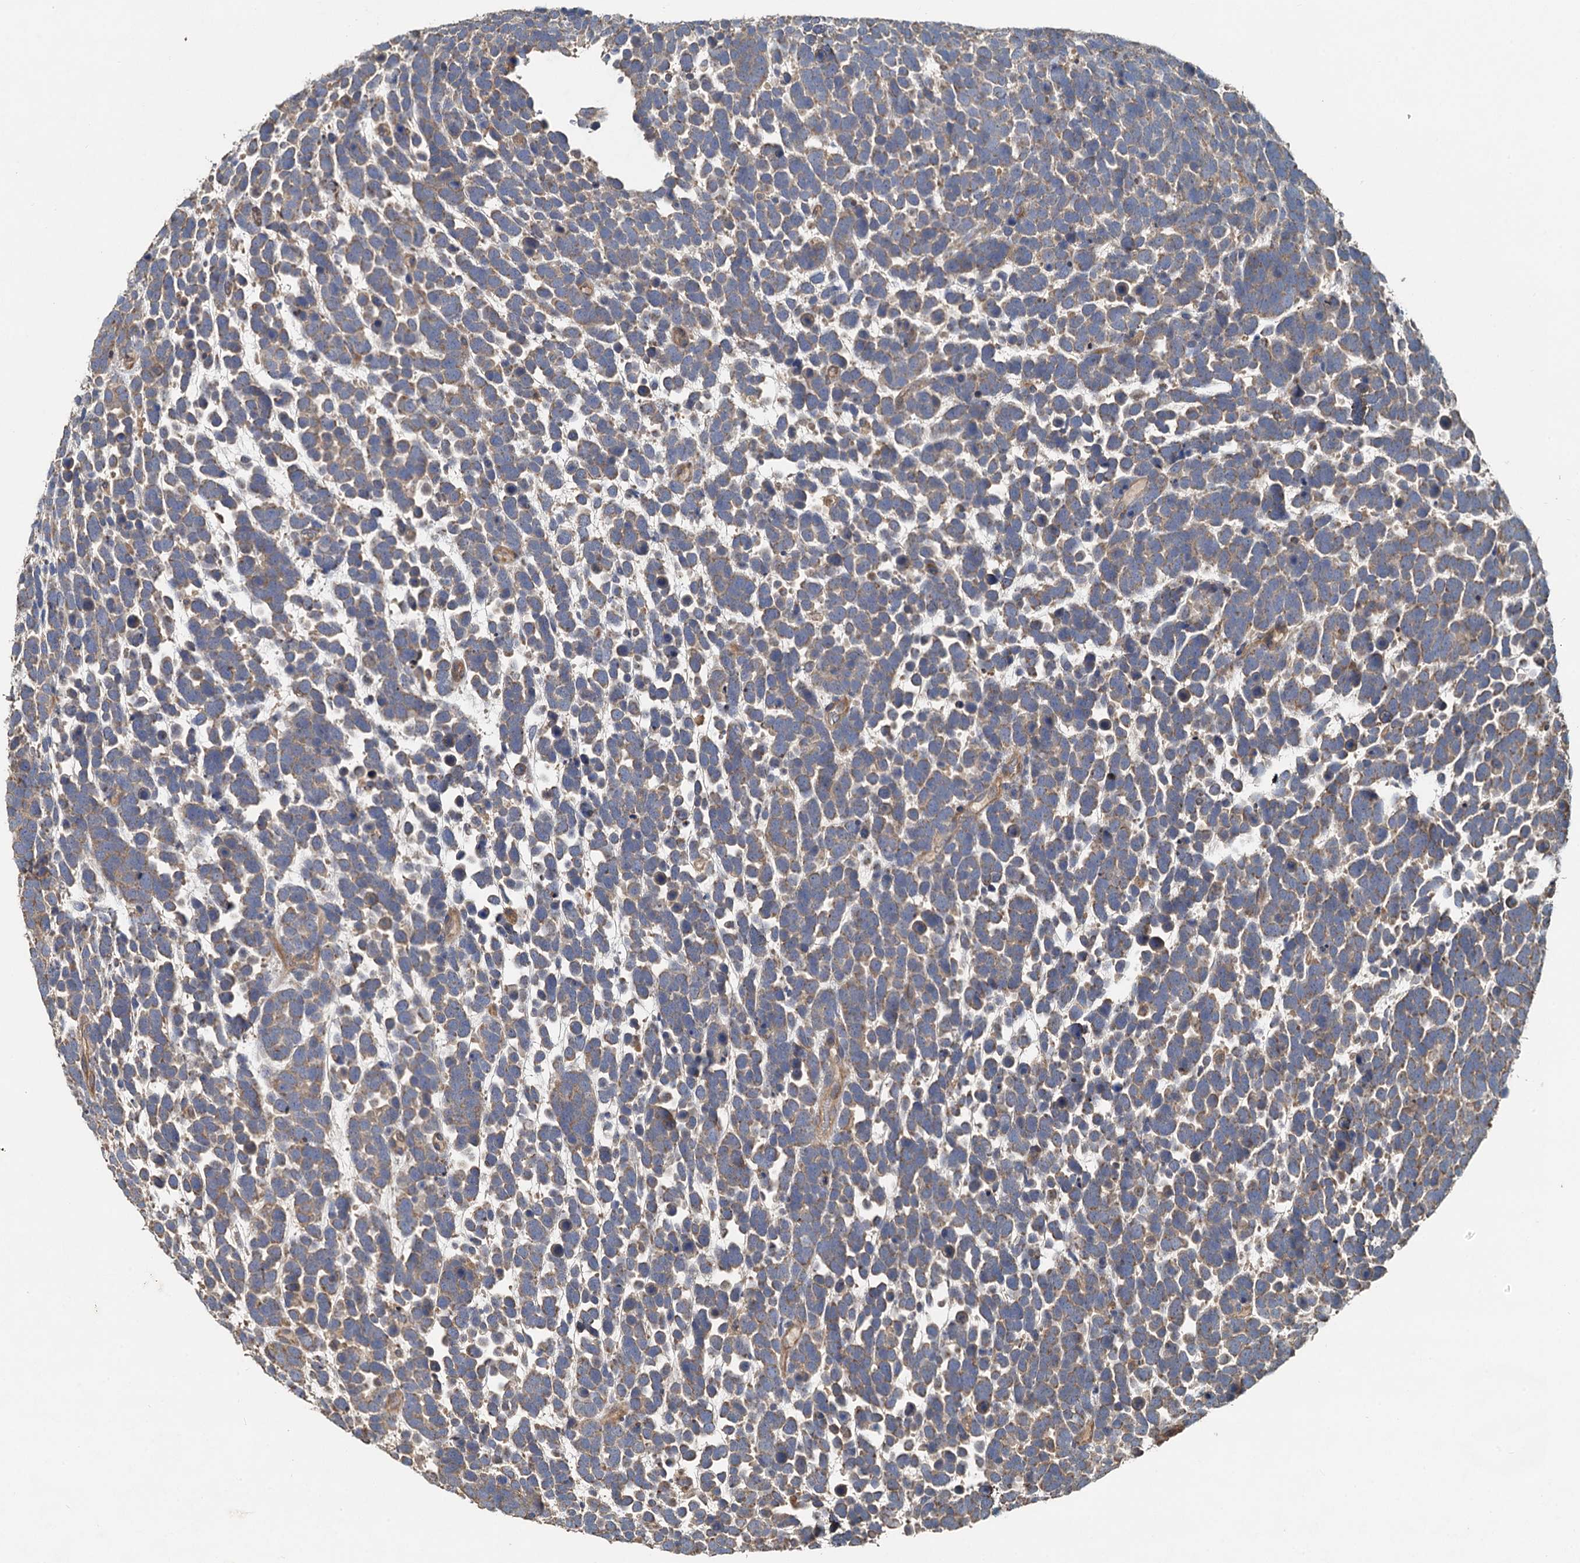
{"staining": {"intensity": "weak", "quantity": ">75%", "location": "cytoplasmic/membranous"}, "tissue": "urothelial cancer", "cell_type": "Tumor cells", "image_type": "cancer", "snomed": [{"axis": "morphology", "description": "Urothelial carcinoma, High grade"}, {"axis": "topography", "description": "Urinary bladder"}], "caption": "Urothelial carcinoma (high-grade) stained for a protein (brown) shows weak cytoplasmic/membranous positive positivity in about >75% of tumor cells.", "gene": "HYI", "patient": {"sex": "female", "age": 82}}